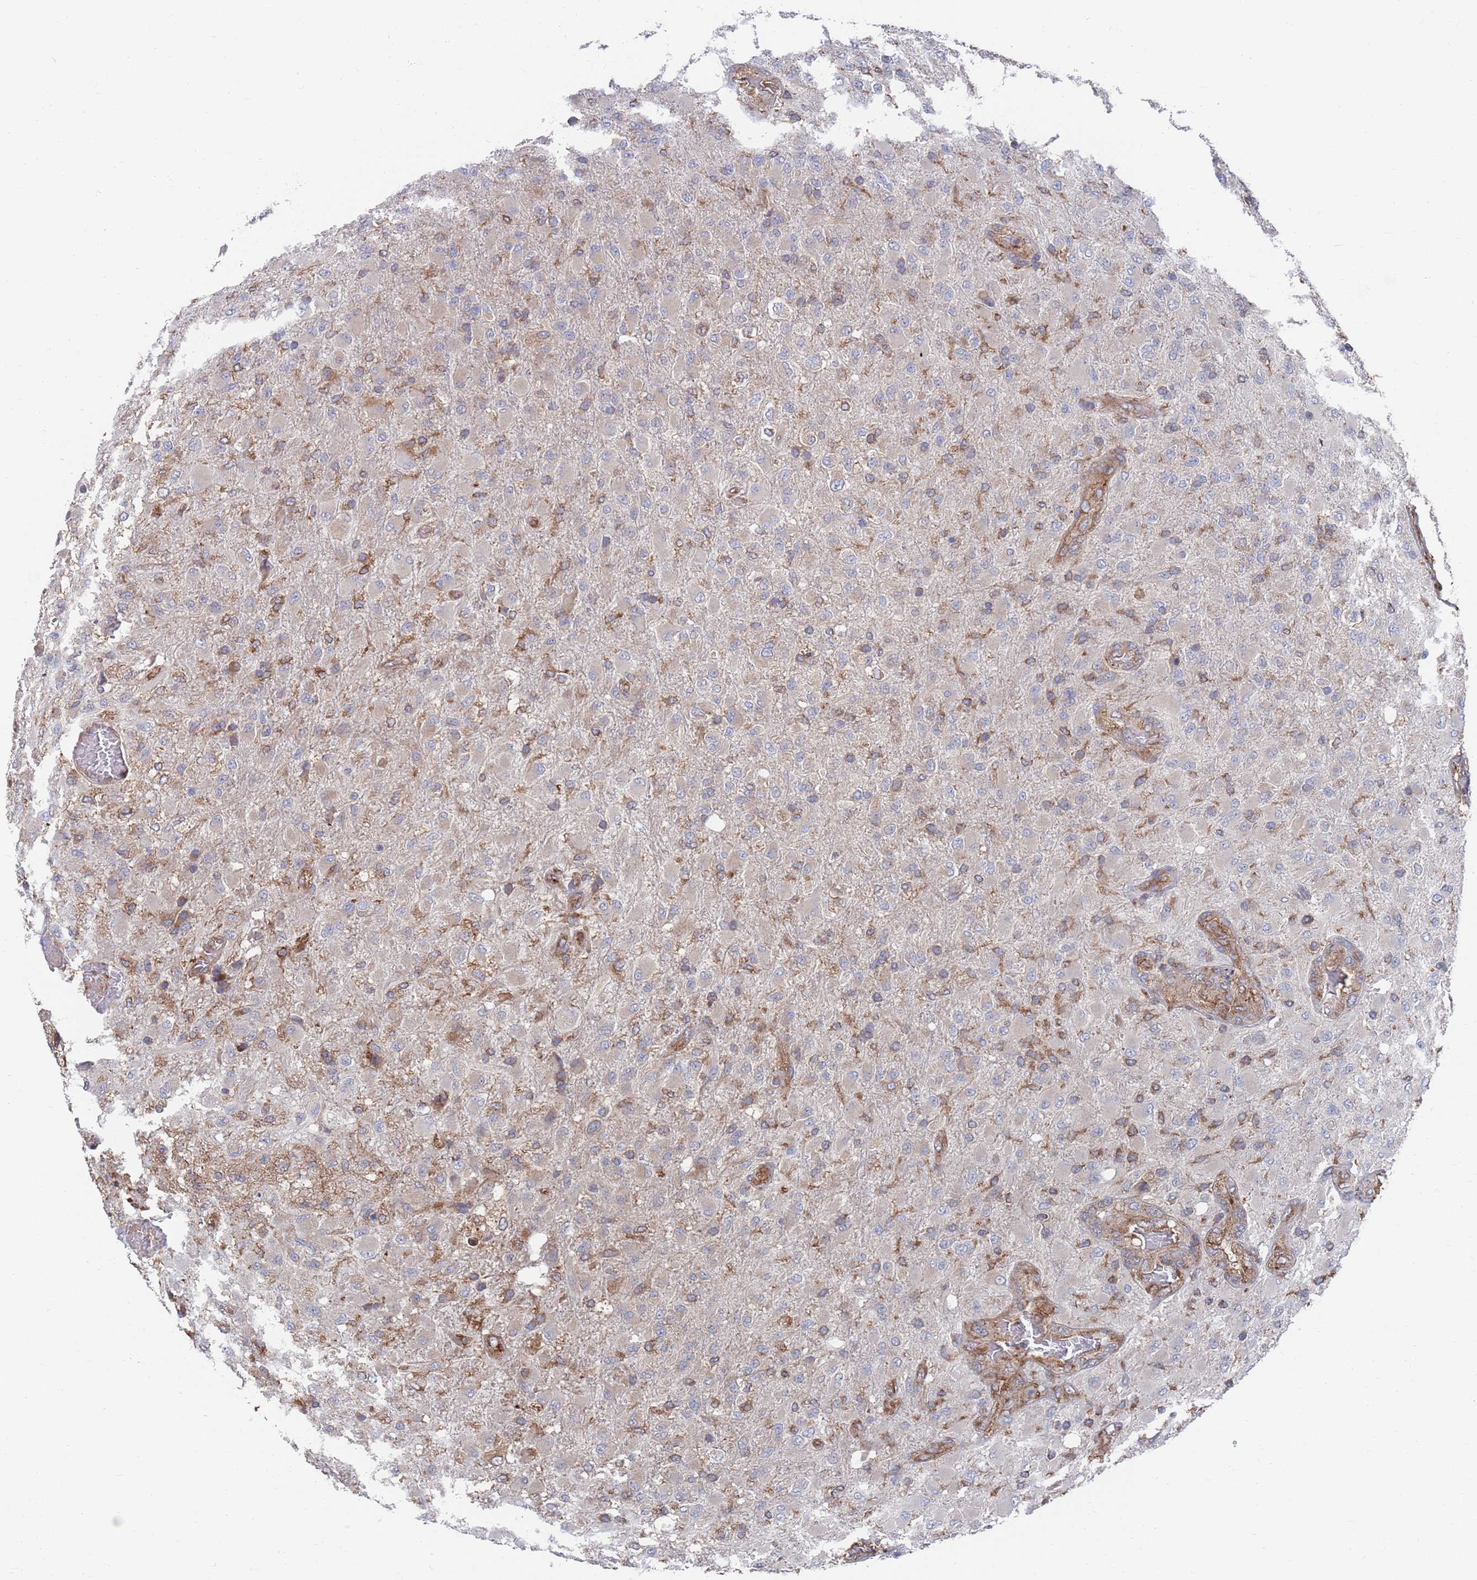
{"staining": {"intensity": "moderate", "quantity": "<25%", "location": "cytoplasmic/membranous"}, "tissue": "glioma", "cell_type": "Tumor cells", "image_type": "cancer", "snomed": [{"axis": "morphology", "description": "Glioma, malignant, Low grade"}, {"axis": "topography", "description": "Brain"}], "caption": "High-power microscopy captured an immunohistochemistry (IHC) micrograph of glioma, revealing moderate cytoplasmic/membranous expression in about <25% of tumor cells.", "gene": "GID8", "patient": {"sex": "male", "age": 65}}